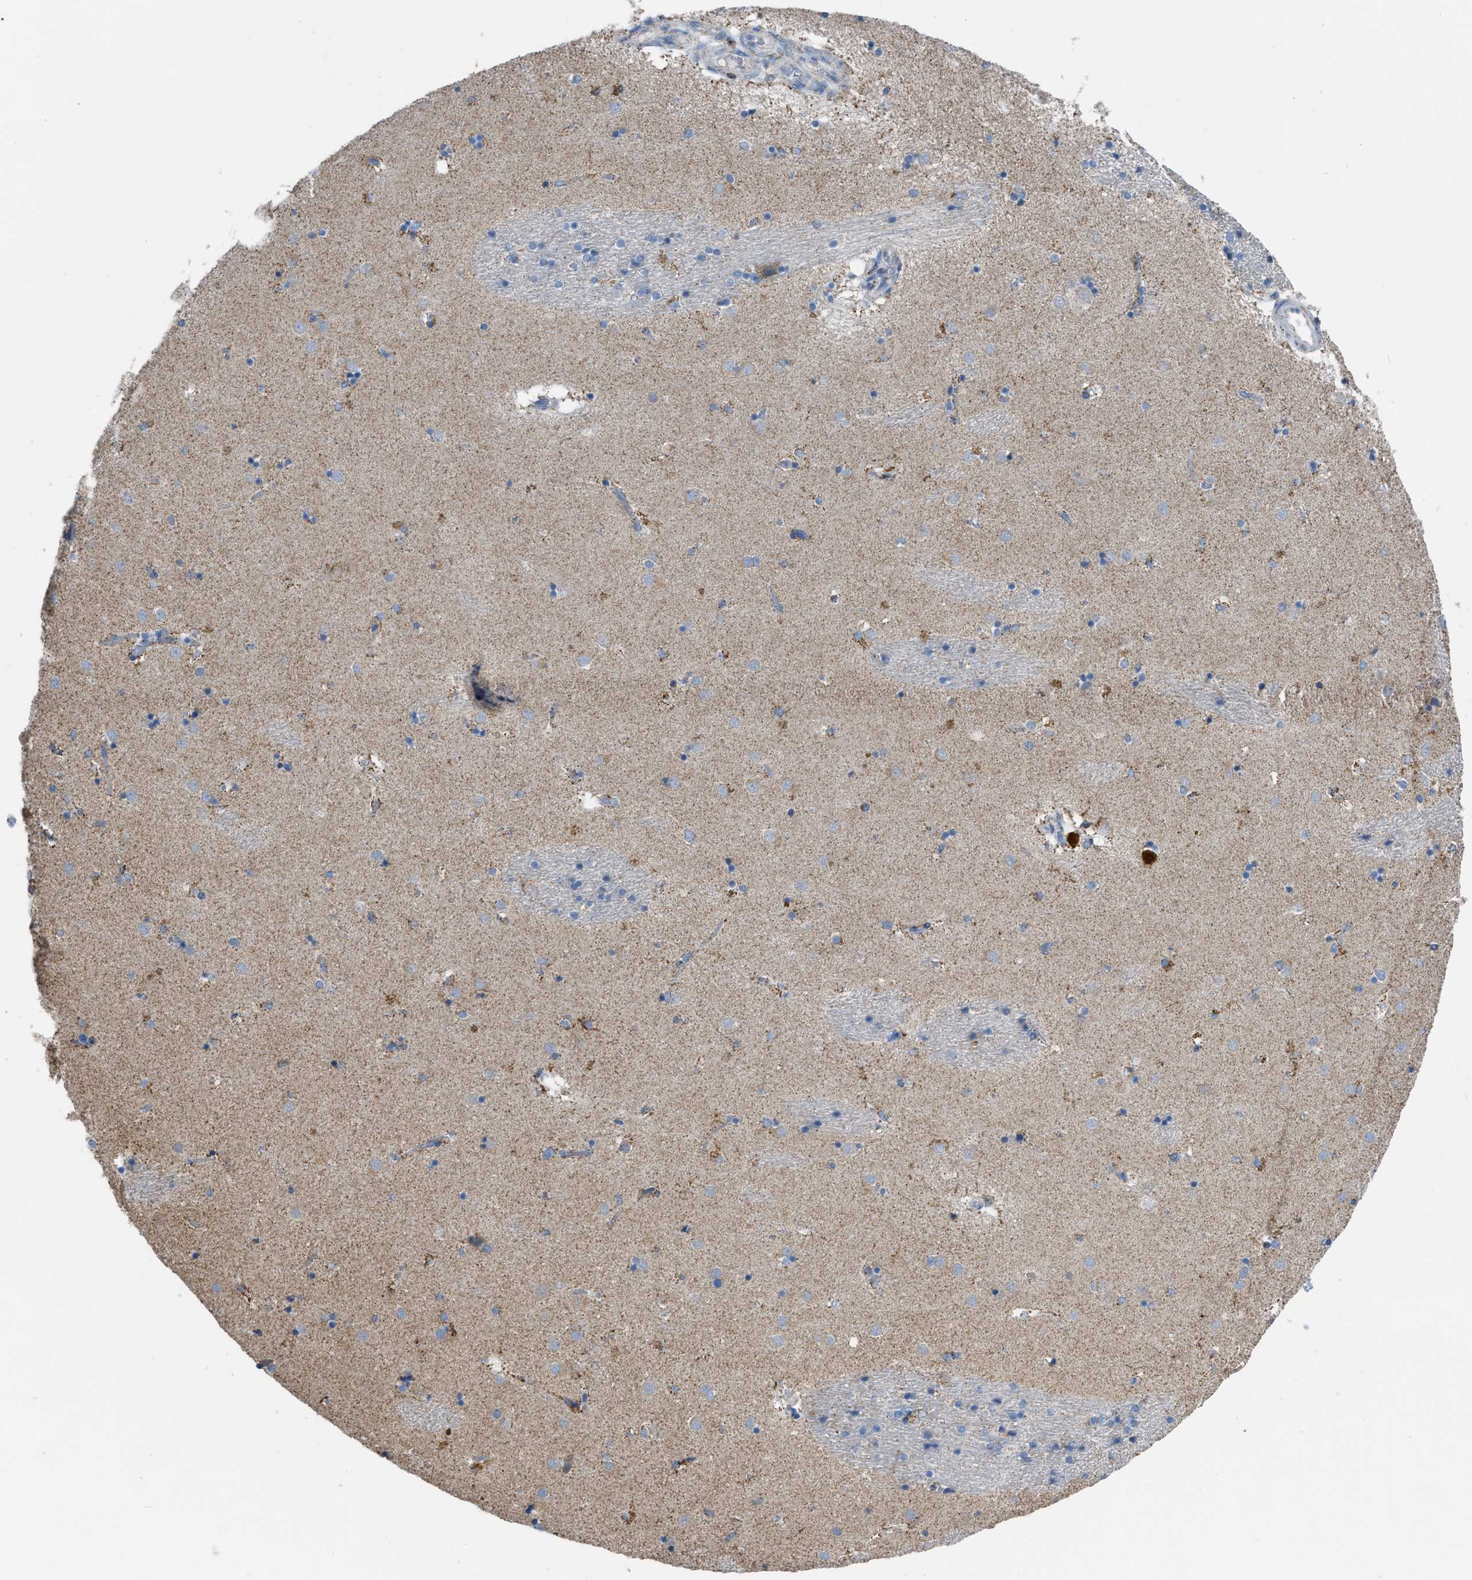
{"staining": {"intensity": "moderate", "quantity": "25%-75%", "location": "cytoplasmic/membranous"}, "tissue": "caudate", "cell_type": "Glial cells", "image_type": "normal", "snomed": [{"axis": "morphology", "description": "Normal tissue, NOS"}, {"axis": "topography", "description": "Lateral ventricle wall"}], "caption": "Moderate cytoplasmic/membranous expression is identified in about 25%-75% of glial cells in unremarkable caudate. (DAB = brown stain, brightfield microscopy at high magnification).", "gene": "ETFB", "patient": {"sex": "male", "age": 70}}